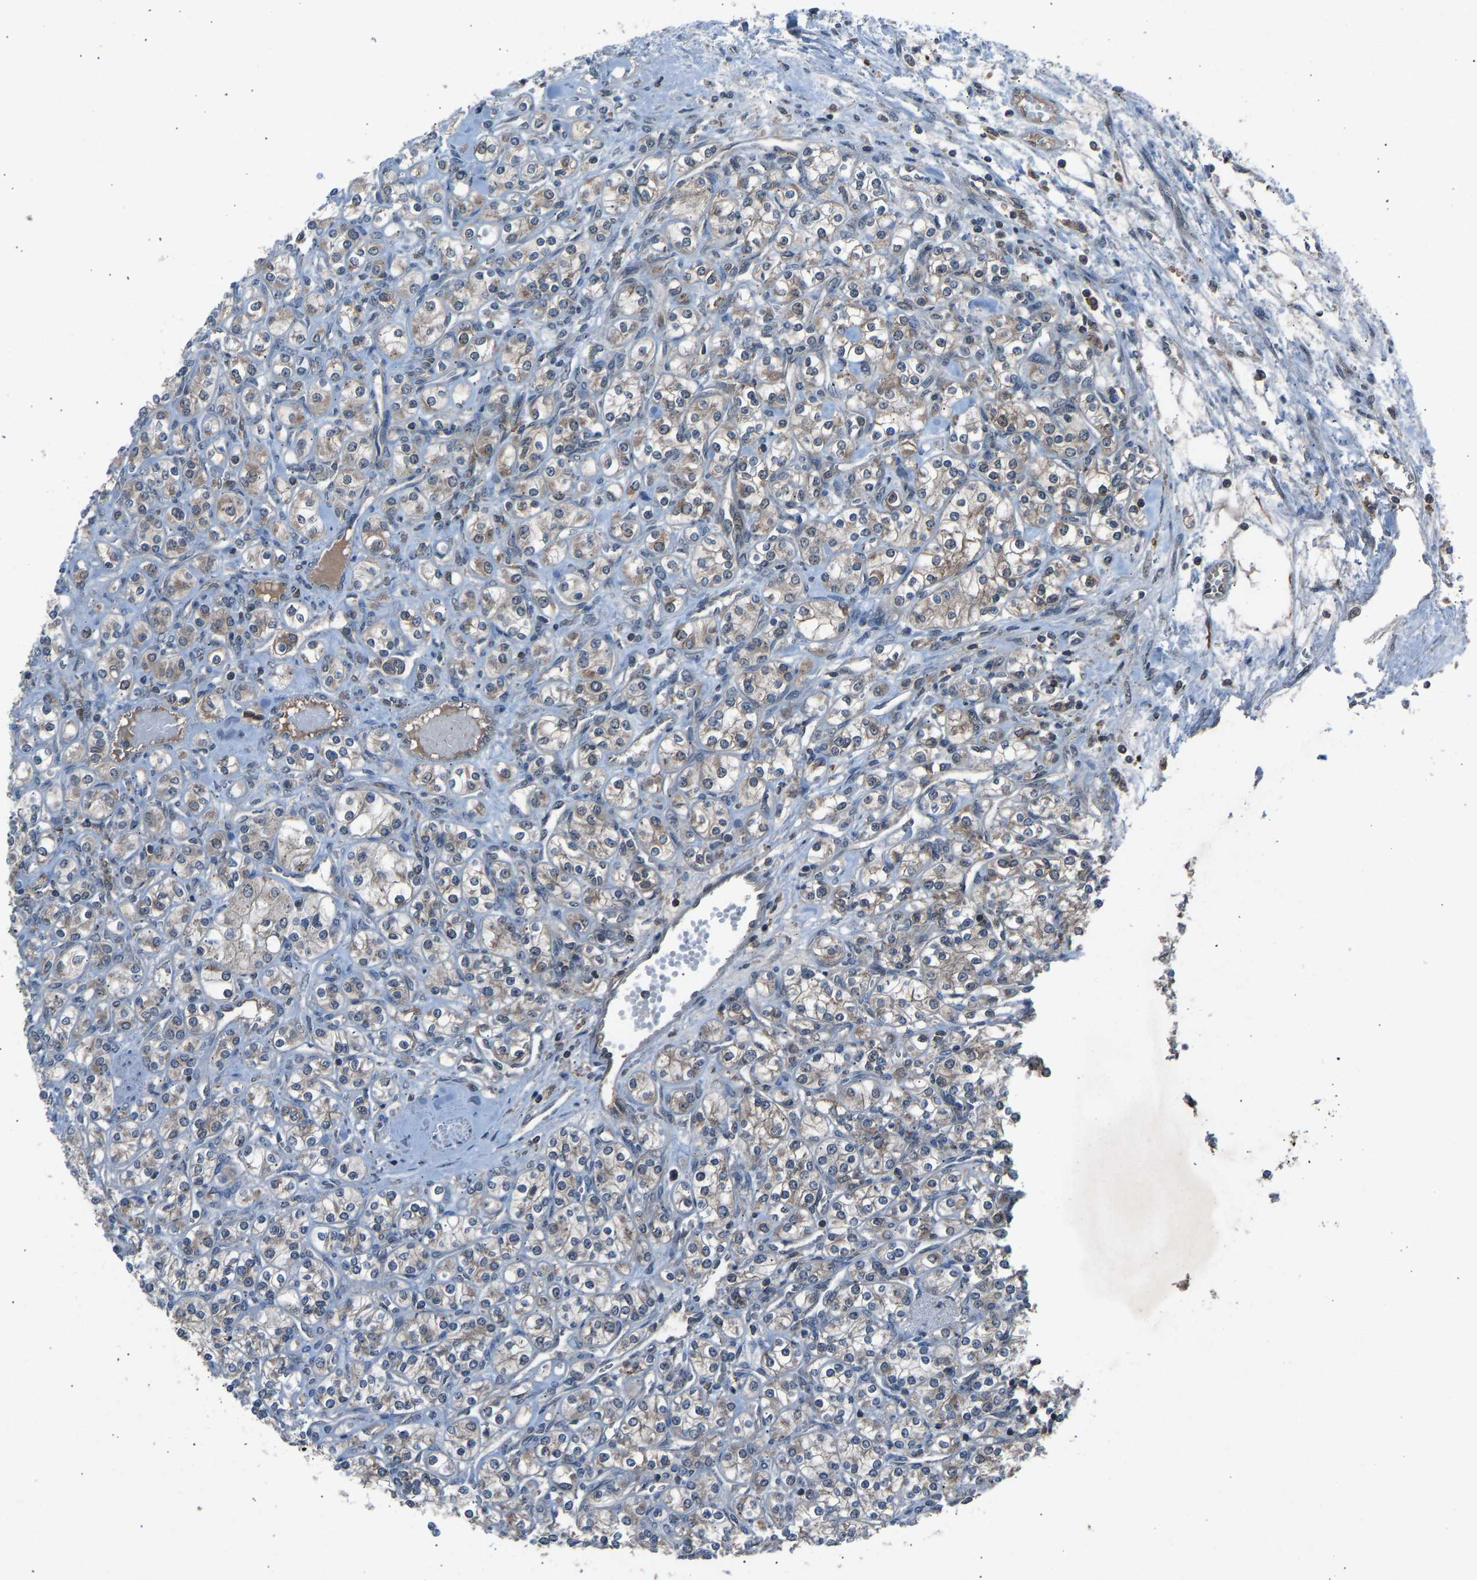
{"staining": {"intensity": "weak", "quantity": ">75%", "location": "cytoplasmic/membranous"}, "tissue": "renal cancer", "cell_type": "Tumor cells", "image_type": "cancer", "snomed": [{"axis": "morphology", "description": "Adenocarcinoma, NOS"}, {"axis": "topography", "description": "Kidney"}], "caption": "A low amount of weak cytoplasmic/membranous positivity is appreciated in about >75% of tumor cells in adenocarcinoma (renal) tissue. (DAB (3,3'-diaminobenzidine) IHC, brown staining for protein, blue staining for nuclei).", "gene": "SLC43A1", "patient": {"sex": "male", "age": 77}}